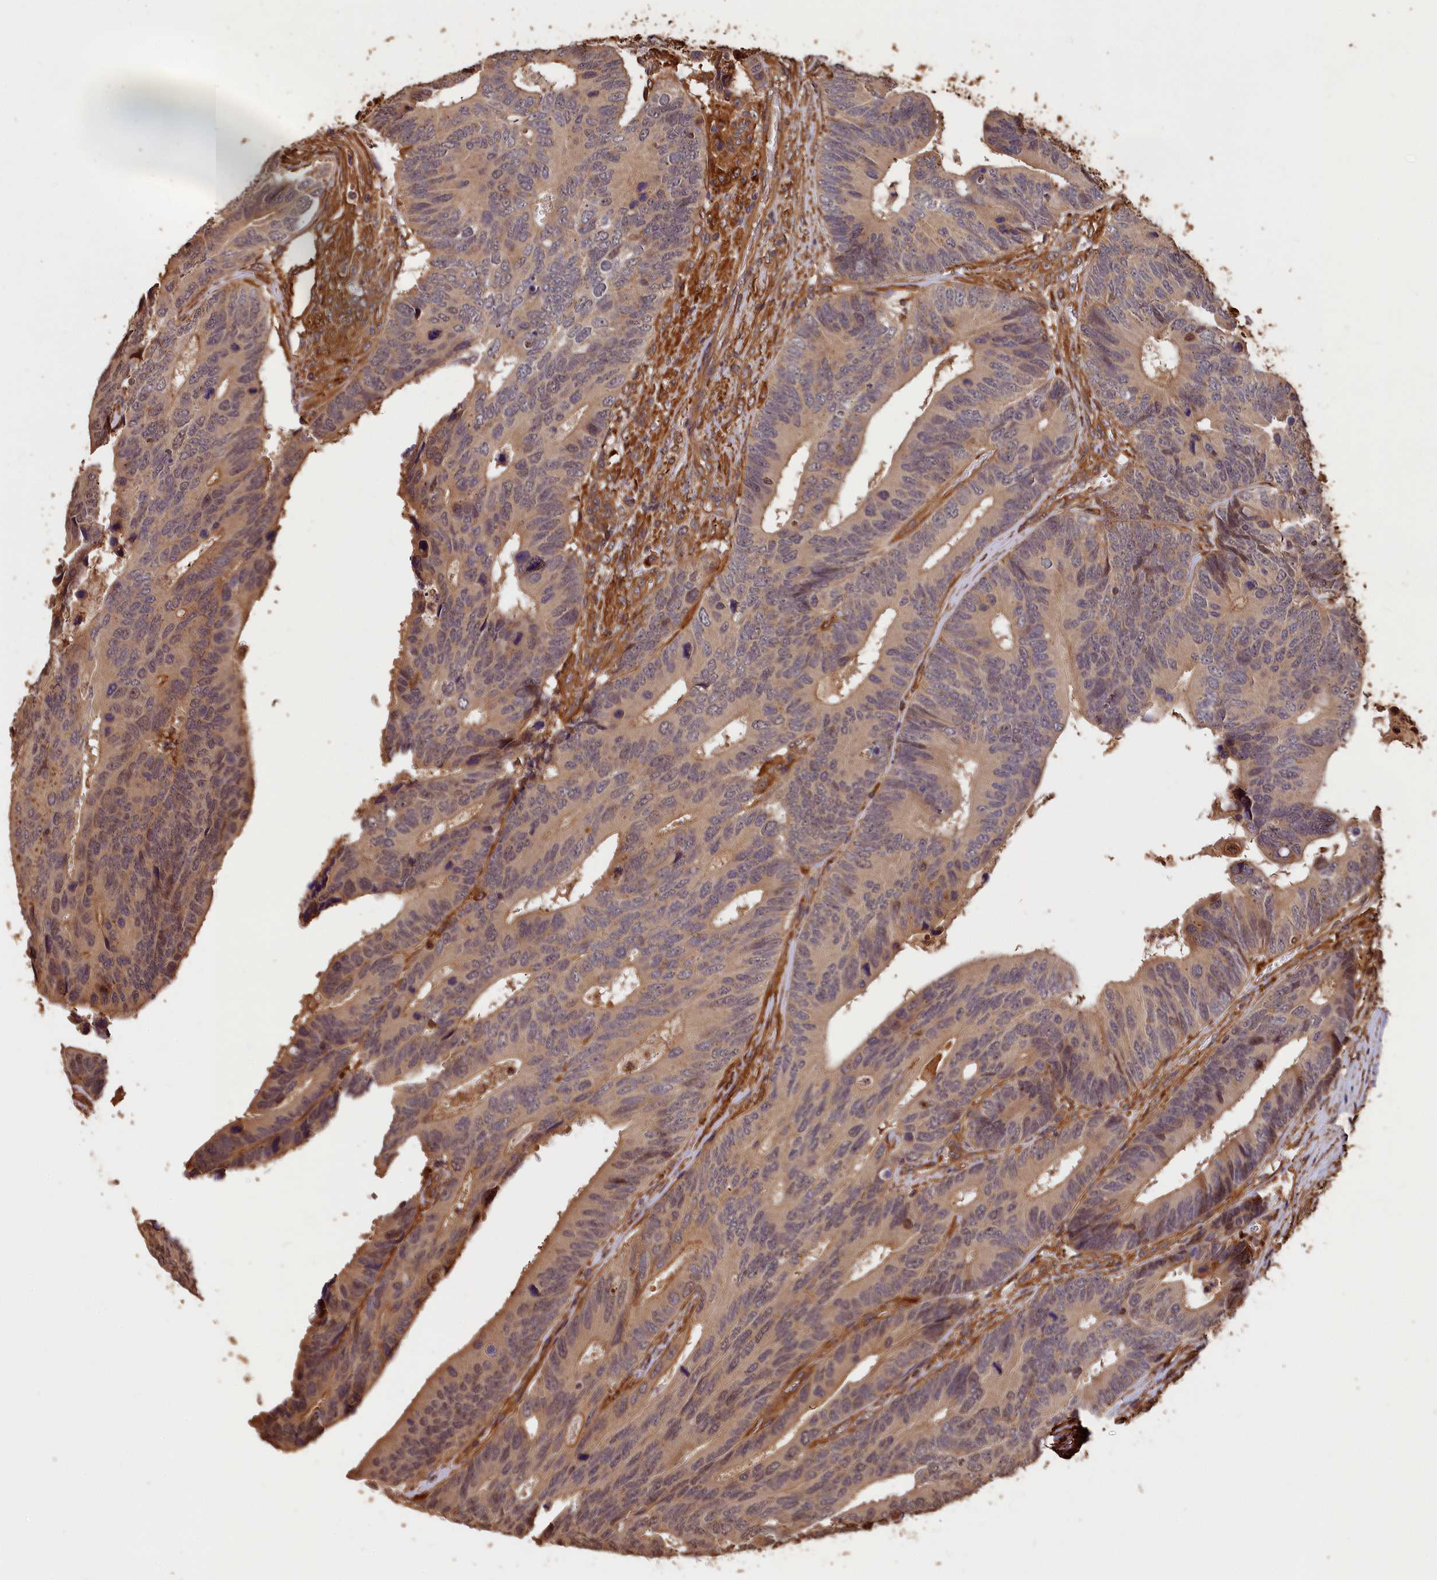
{"staining": {"intensity": "moderate", "quantity": "<25%", "location": "cytoplasmic/membranous,nuclear"}, "tissue": "colorectal cancer", "cell_type": "Tumor cells", "image_type": "cancer", "snomed": [{"axis": "morphology", "description": "Adenocarcinoma, NOS"}, {"axis": "topography", "description": "Colon"}], "caption": "Protein analysis of adenocarcinoma (colorectal) tissue demonstrates moderate cytoplasmic/membranous and nuclear positivity in approximately <25% of tumor cells.", "gene": "MMP15", "patient": {"sex": "male", "age": 87}}